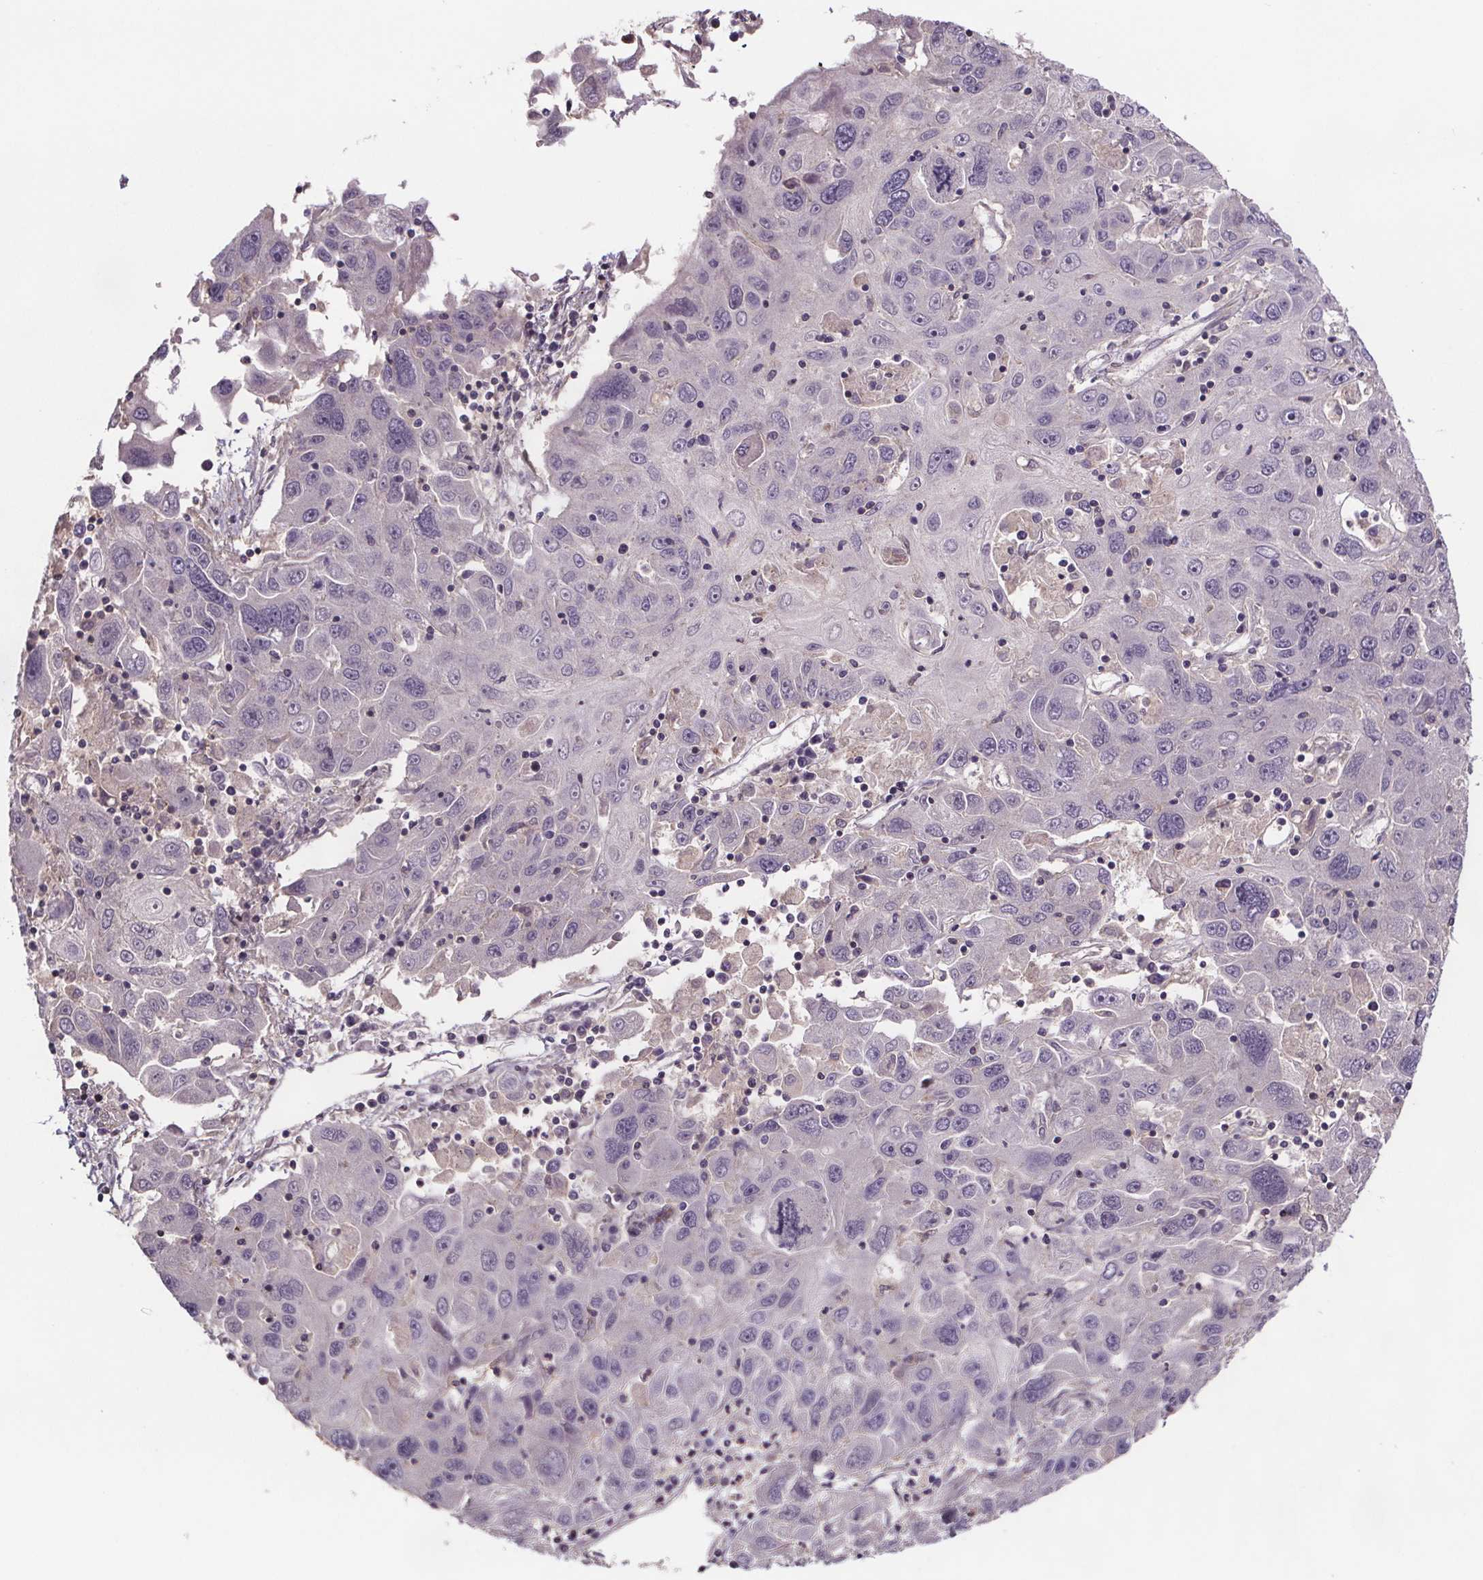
{"staining": {"intensity": "negative", "quantity": "none", "location": "none"}, "tissue": "stomach cancer", "cell_type": "Tumor cells", "image_type": "cancer", "snomed": [{"axis": "morphology", "description": "Adenocarcinoma, NOS"}, {"axis": "topography", "description": "Stomach"}], "caption": "Human stomach cancer stained for a protein using immunohistochemistry (IHC) displays no positivity in tumor cells.", "gene": "CLN3", "patient": {"sex": "male", "age": 56}}